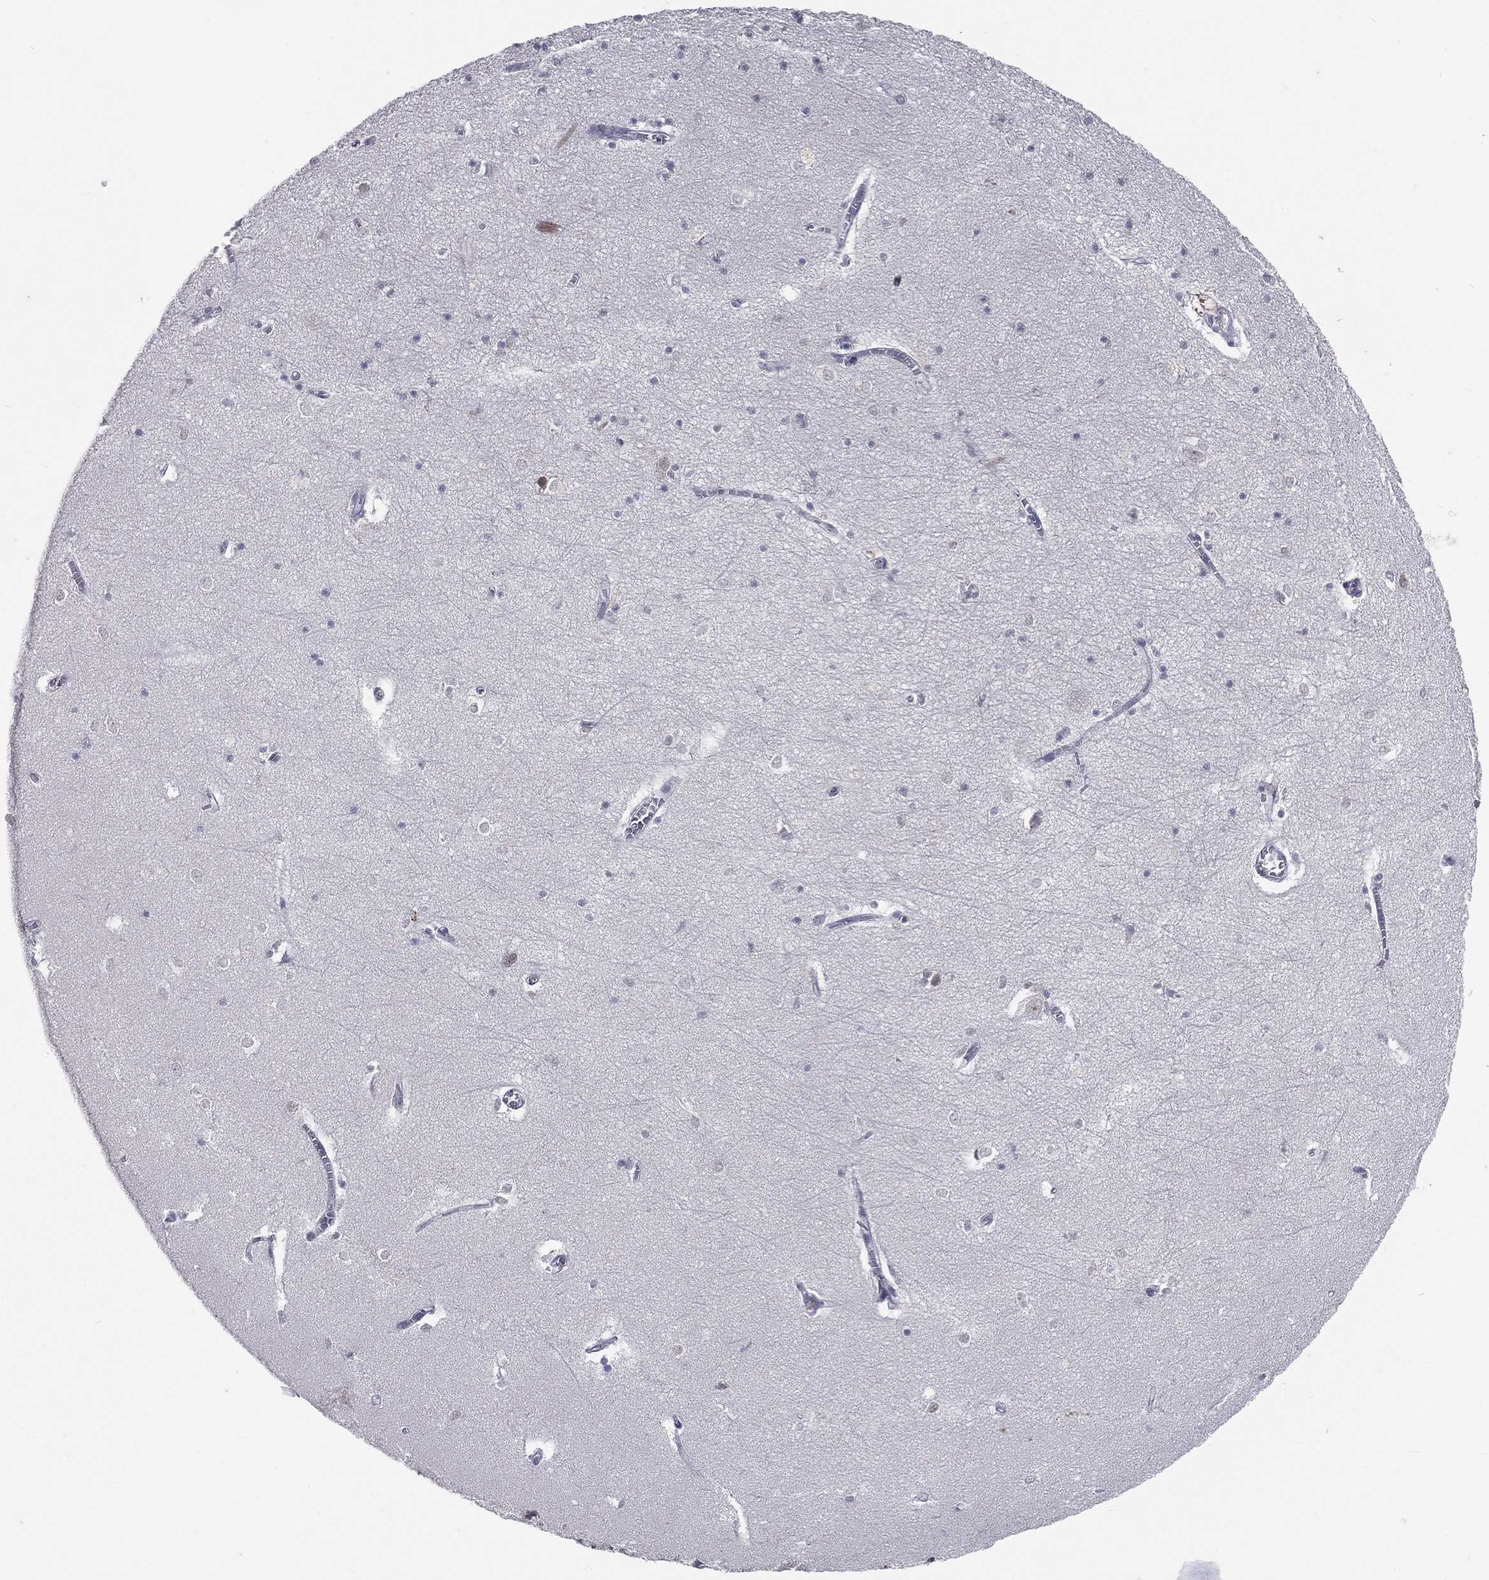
{"staining": {"intensity": "negative", "quantity": "none", "location": "none"}, "tissue": "hippocampus", "cell_type": "Glial cells", "image_type": "normal", "snomed": [{"axis": "morphology", "description": "Normal tissue, NOS"}, {"axis": "topography", "description": "Hippocampus"}], "caption": "This is an immunohistochemistry (IHC) photomicrograph of benign human hippocampus. There is no staining in glial cells.", "gene": "MORC2", "patient": {"sex": "female", "age": 64}}